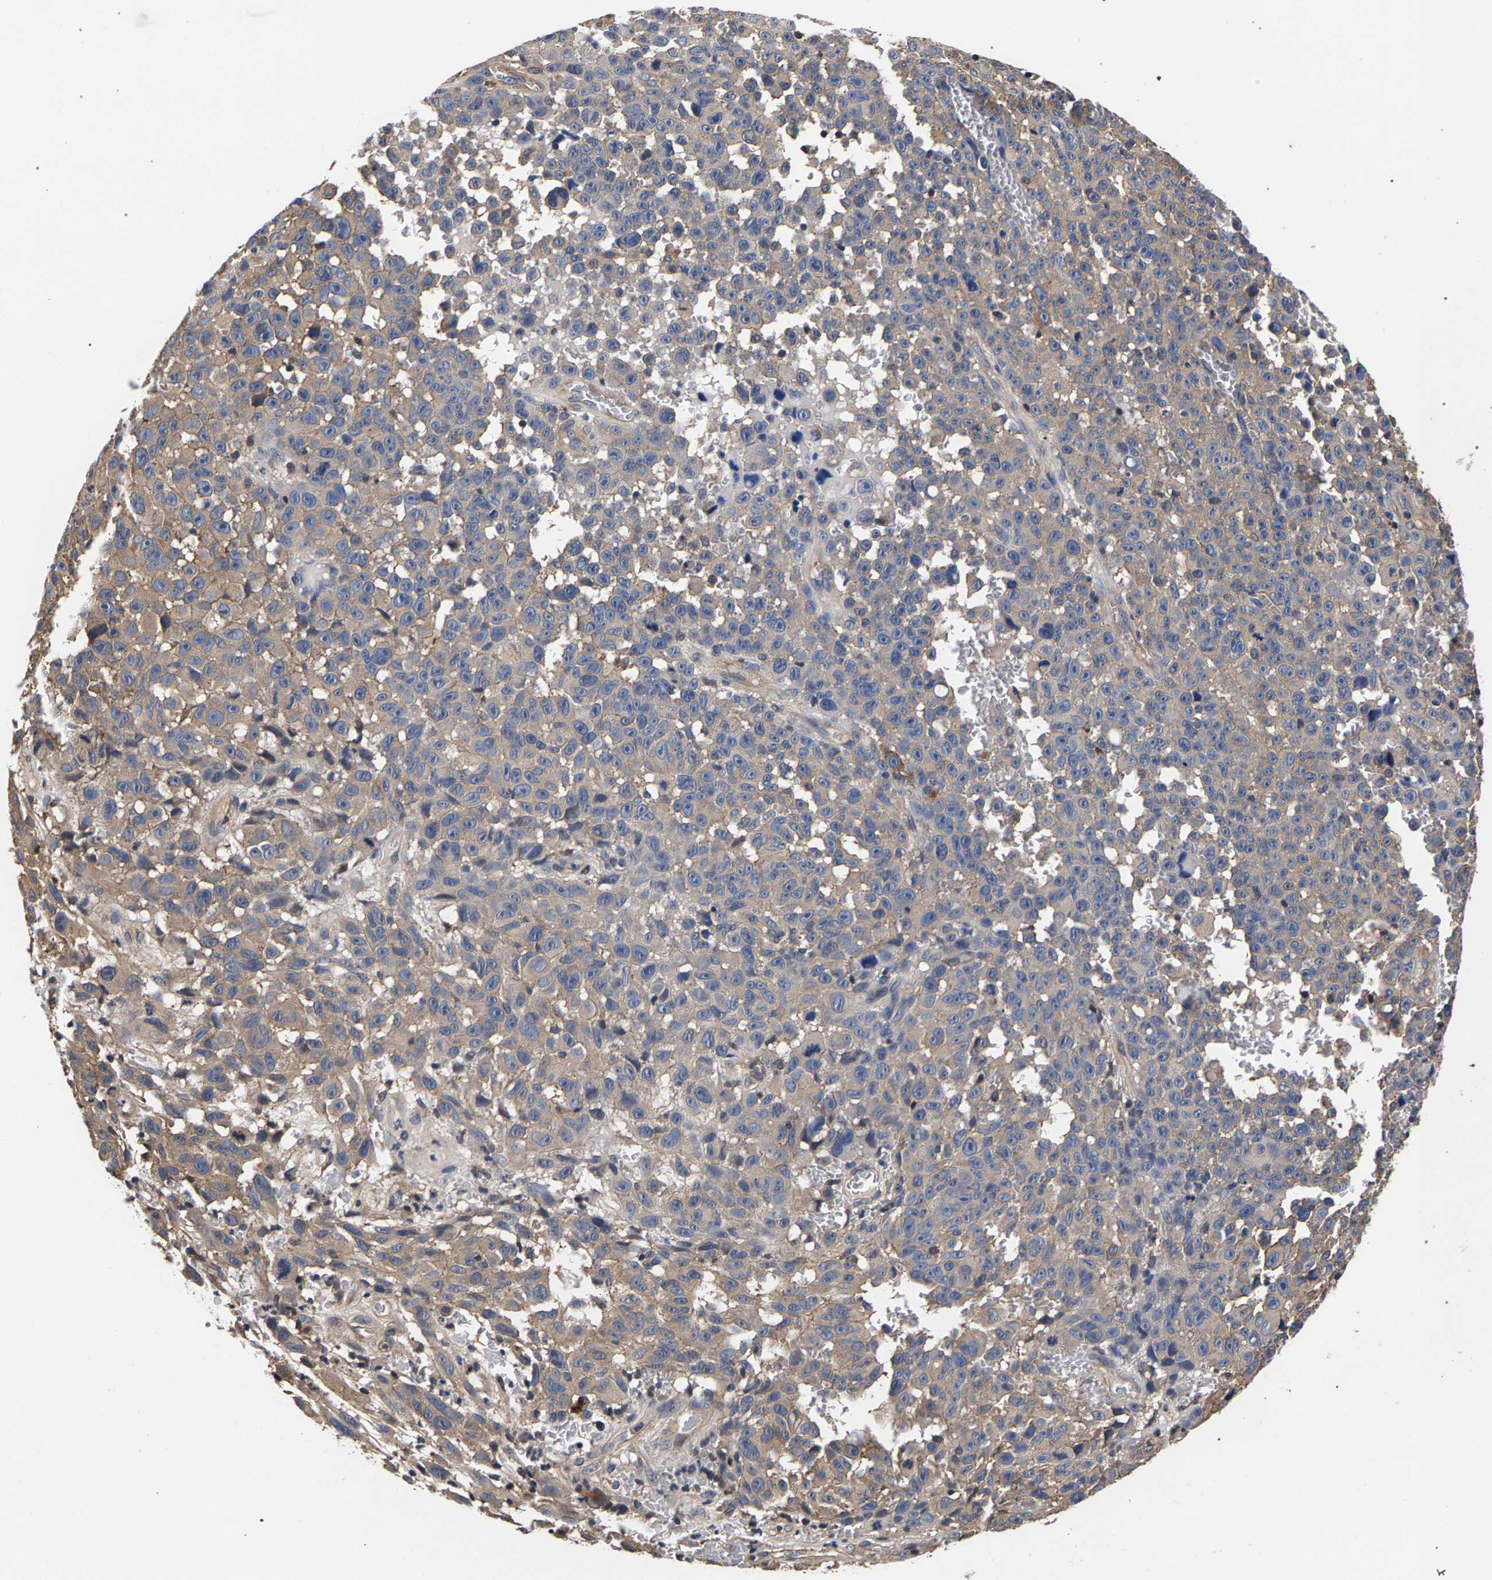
{"staining": {"intensity": "weak", "quantity": "25%-75%", "location": "cytoplasmic/membranous"}, "tissue": "melanoma", "cell_type": "Tumor cells", "image_type": "cancer", "snomed": [{"axis": "morphology", "description": "Malignant melanoma, NOS"}, {"axis": "topography", "description": "Skin"}], "caption": "Melanoma stained with a brown dye demonstrates weak cytoplasmic/membranous positive positivity in about 25%-75% of tumor cells.", "gene": "MARCHF7", "patient": {"sex": "female", "age": 82}}